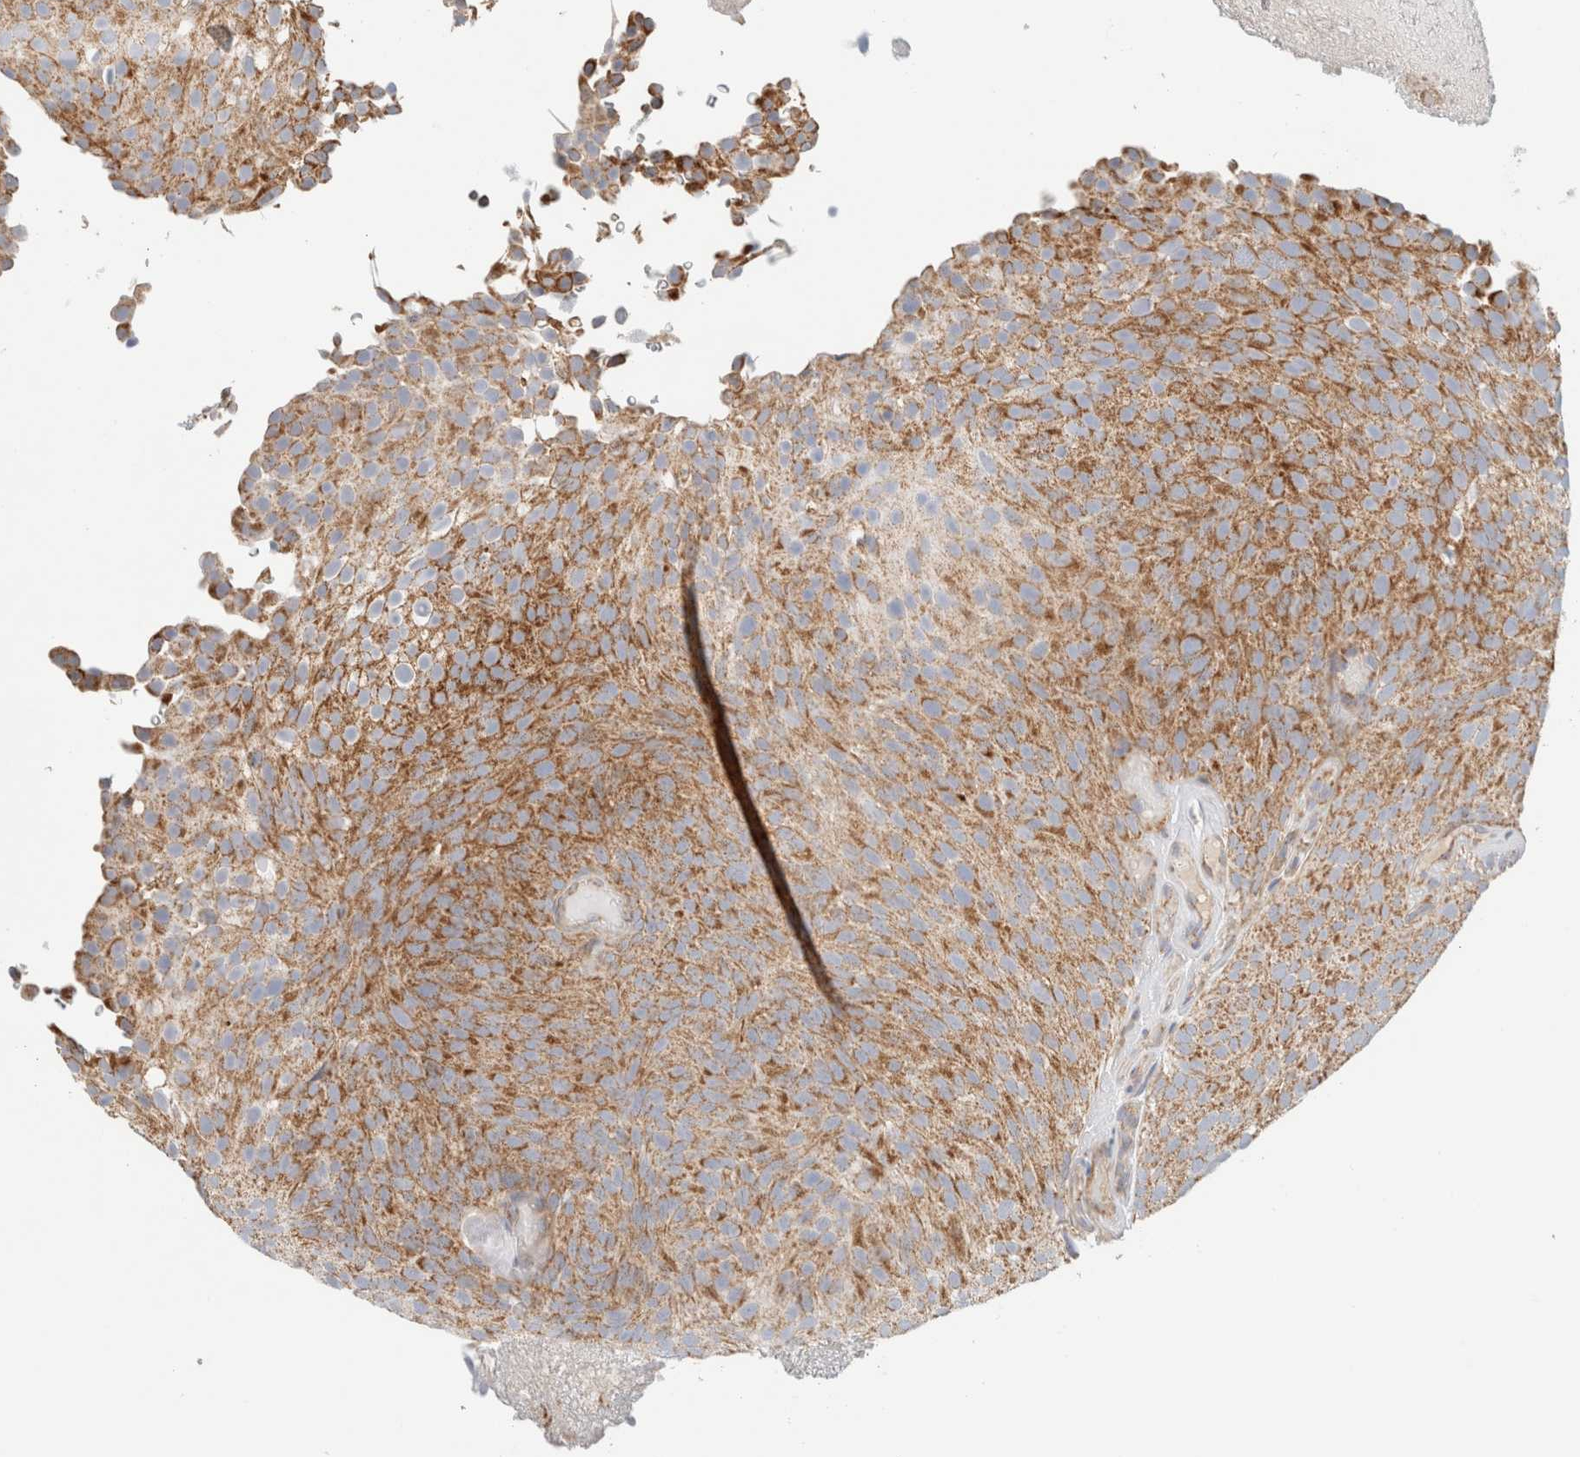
{"staining": {"intensity": "moderate", "quantity": ">75%", "location": "cytoplasmic/membranous"}, "tissue": "urothelial cancer", "cell_type": "Tumor cells", "image_type": "cancer", "snomed": [{"axis": "morphology", "description": "Urothelial carcinoma, Low grade"}, {"axis": "topography", "description": "Urinary bladder"}], "caption": "DAB (3,3'-diaminobenzidine) immunohistochemical staining of human urothelial cancer demonstrates moderate cytoplasmic/membranous protein expression in about >75% of tumor cells.", "gene": "MRM3", "patient": {"sex": "male", "age": 78}}